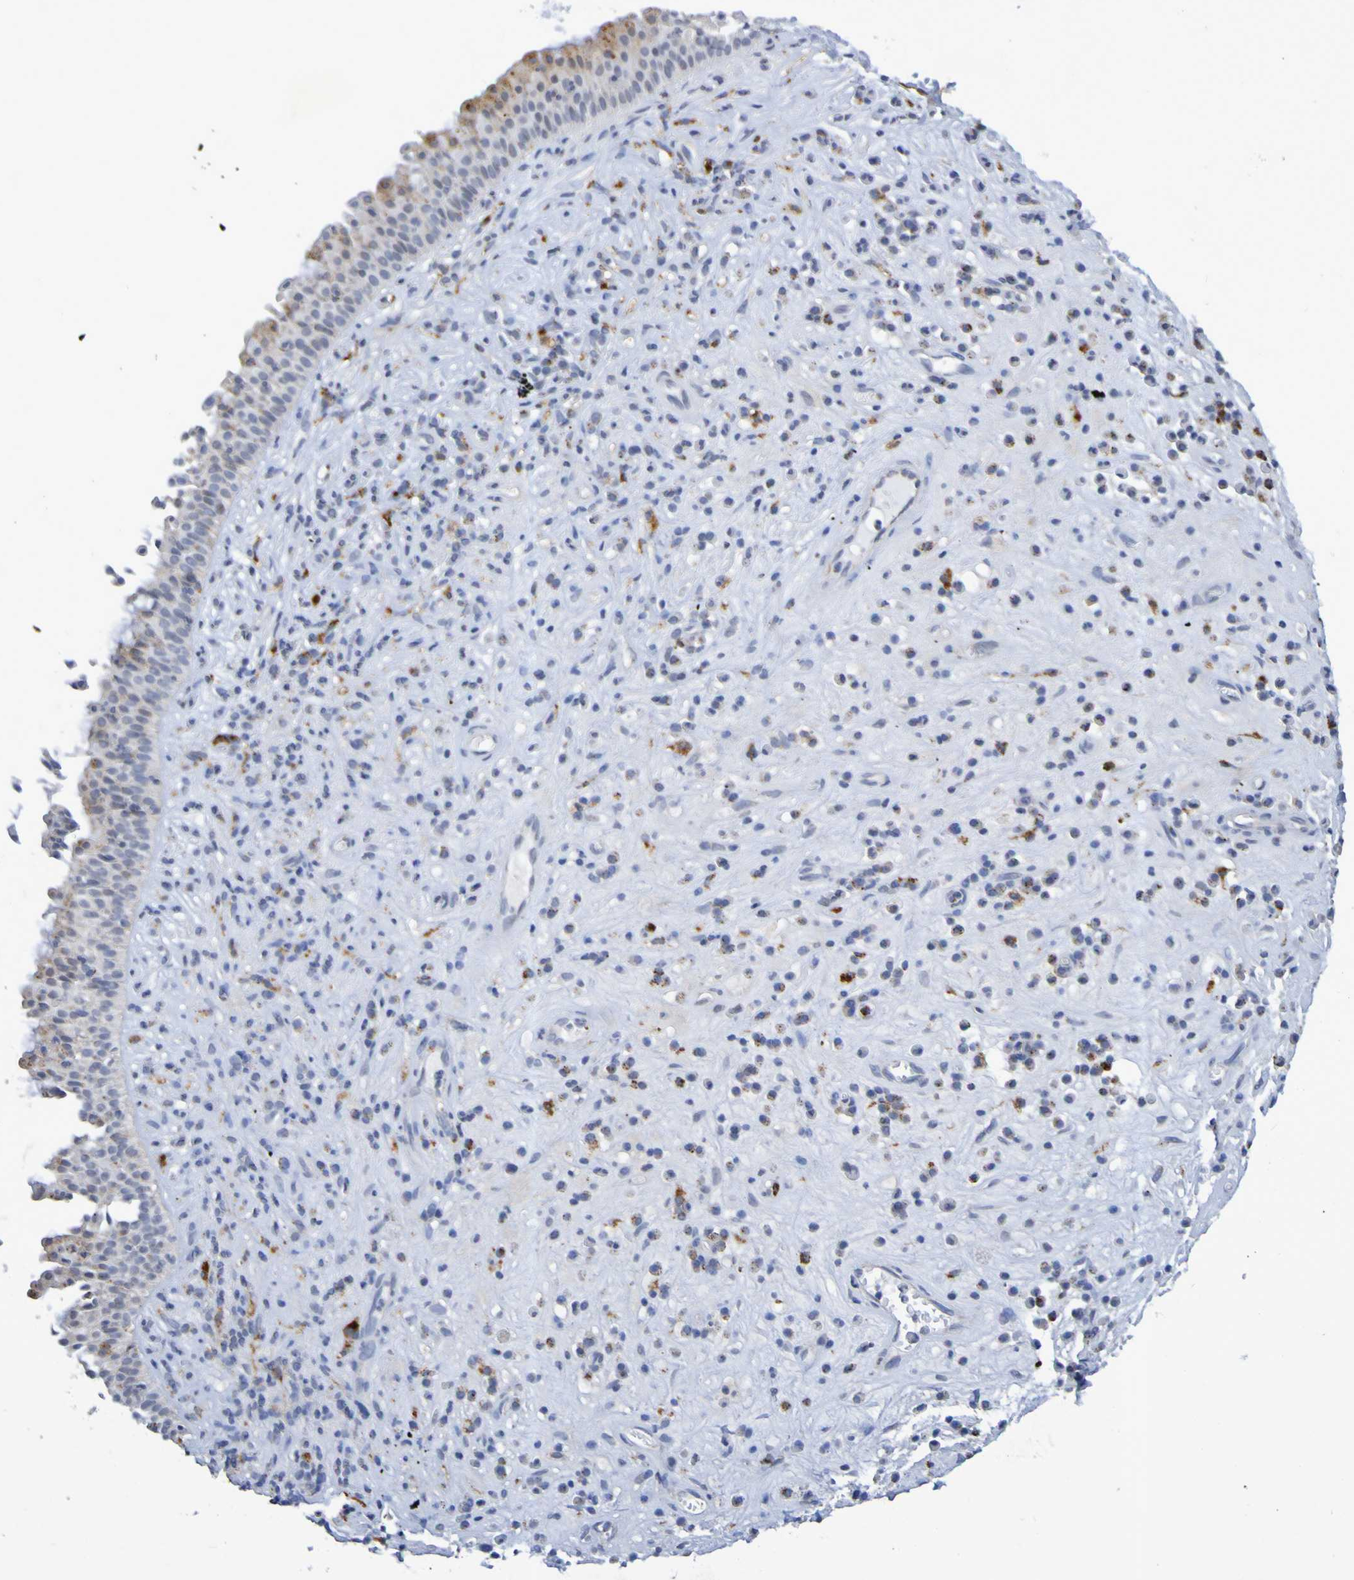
{"staining": {"intensity": "moderate", "quantity": "25%-75%", "location": "cytoplasmic/membranous"}, "tissue": "nasopharynx", "cell_type": "Respiratory epithelial cells", "image_type": "normal", "snomed": [{"axis": "morphology", "description": "Normal tissue, NOS"}, {"axis": "topography", "description": "Nasopharynx"}], "caption": "This histopathology image demonstrates immunohistochemistry staining of unremarkable human nasopharynx, with medium moderate cytoplasmic/membranous staining in about 25%-75% of respiratory epithelial cells.", "gene": "TPH1", "patient": {"sex": "female", "age": 51}}